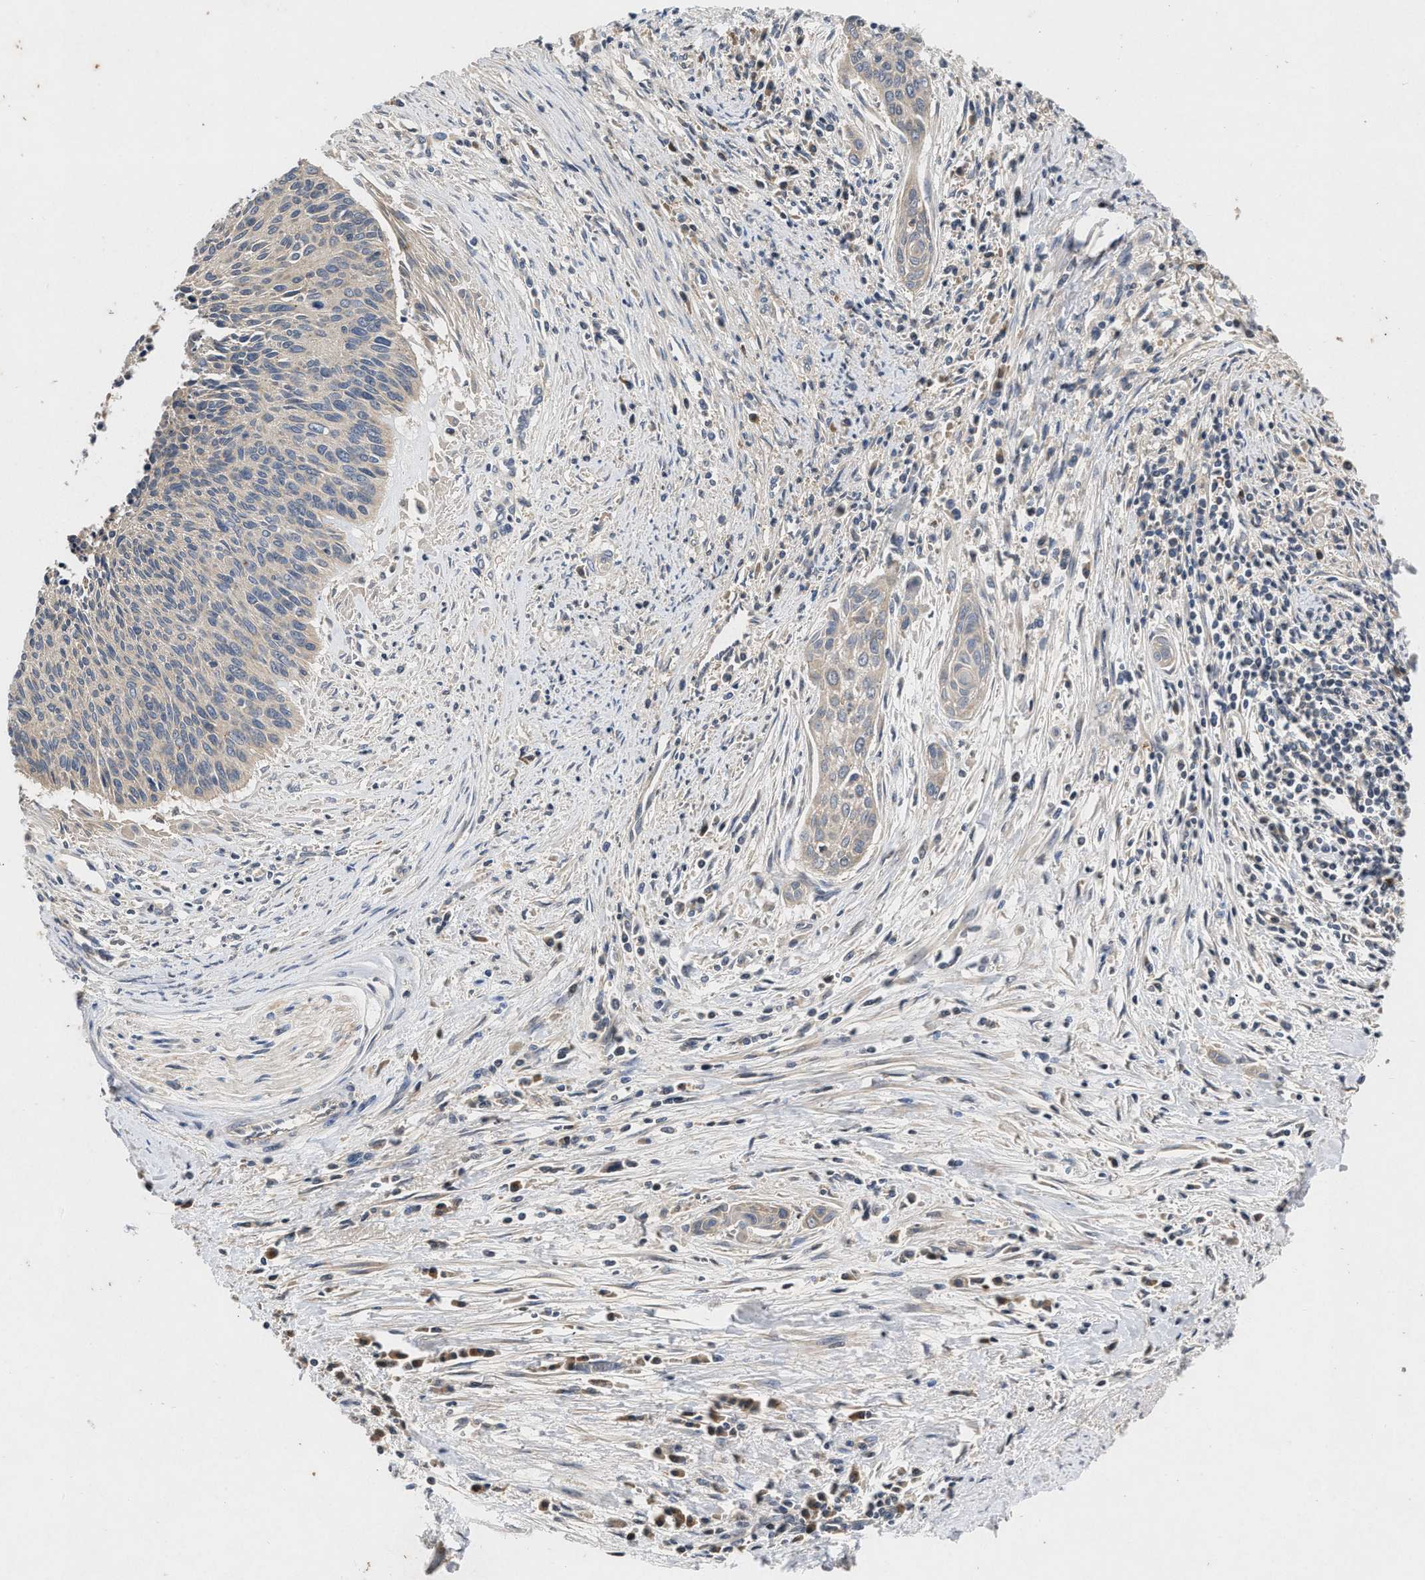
{"staining": {"intensity": "weak", "quantity": "25%-75%", "location": "cytoplasmic/membranous"}, "tissue": "cervical cancer", "cell_type": "Tumor cells", "image_type": "cancer", "snomed": [{"axis": "morphology", "description": "Squamous cell carcinoma, NOS"}, {"axis": "topography", "description": "Cervix"}], "caption": "Immunohistochemical staining of human cervical squamous cell carcinoma exhibits low levels of weak cytoplasmic/membranous protein staining in about 25%-75% of tumor cells. (IHC, brightfield microscopy, high magnification).", "gene": "VPS4A", "patient": {"sex": "female", "age": 55}}